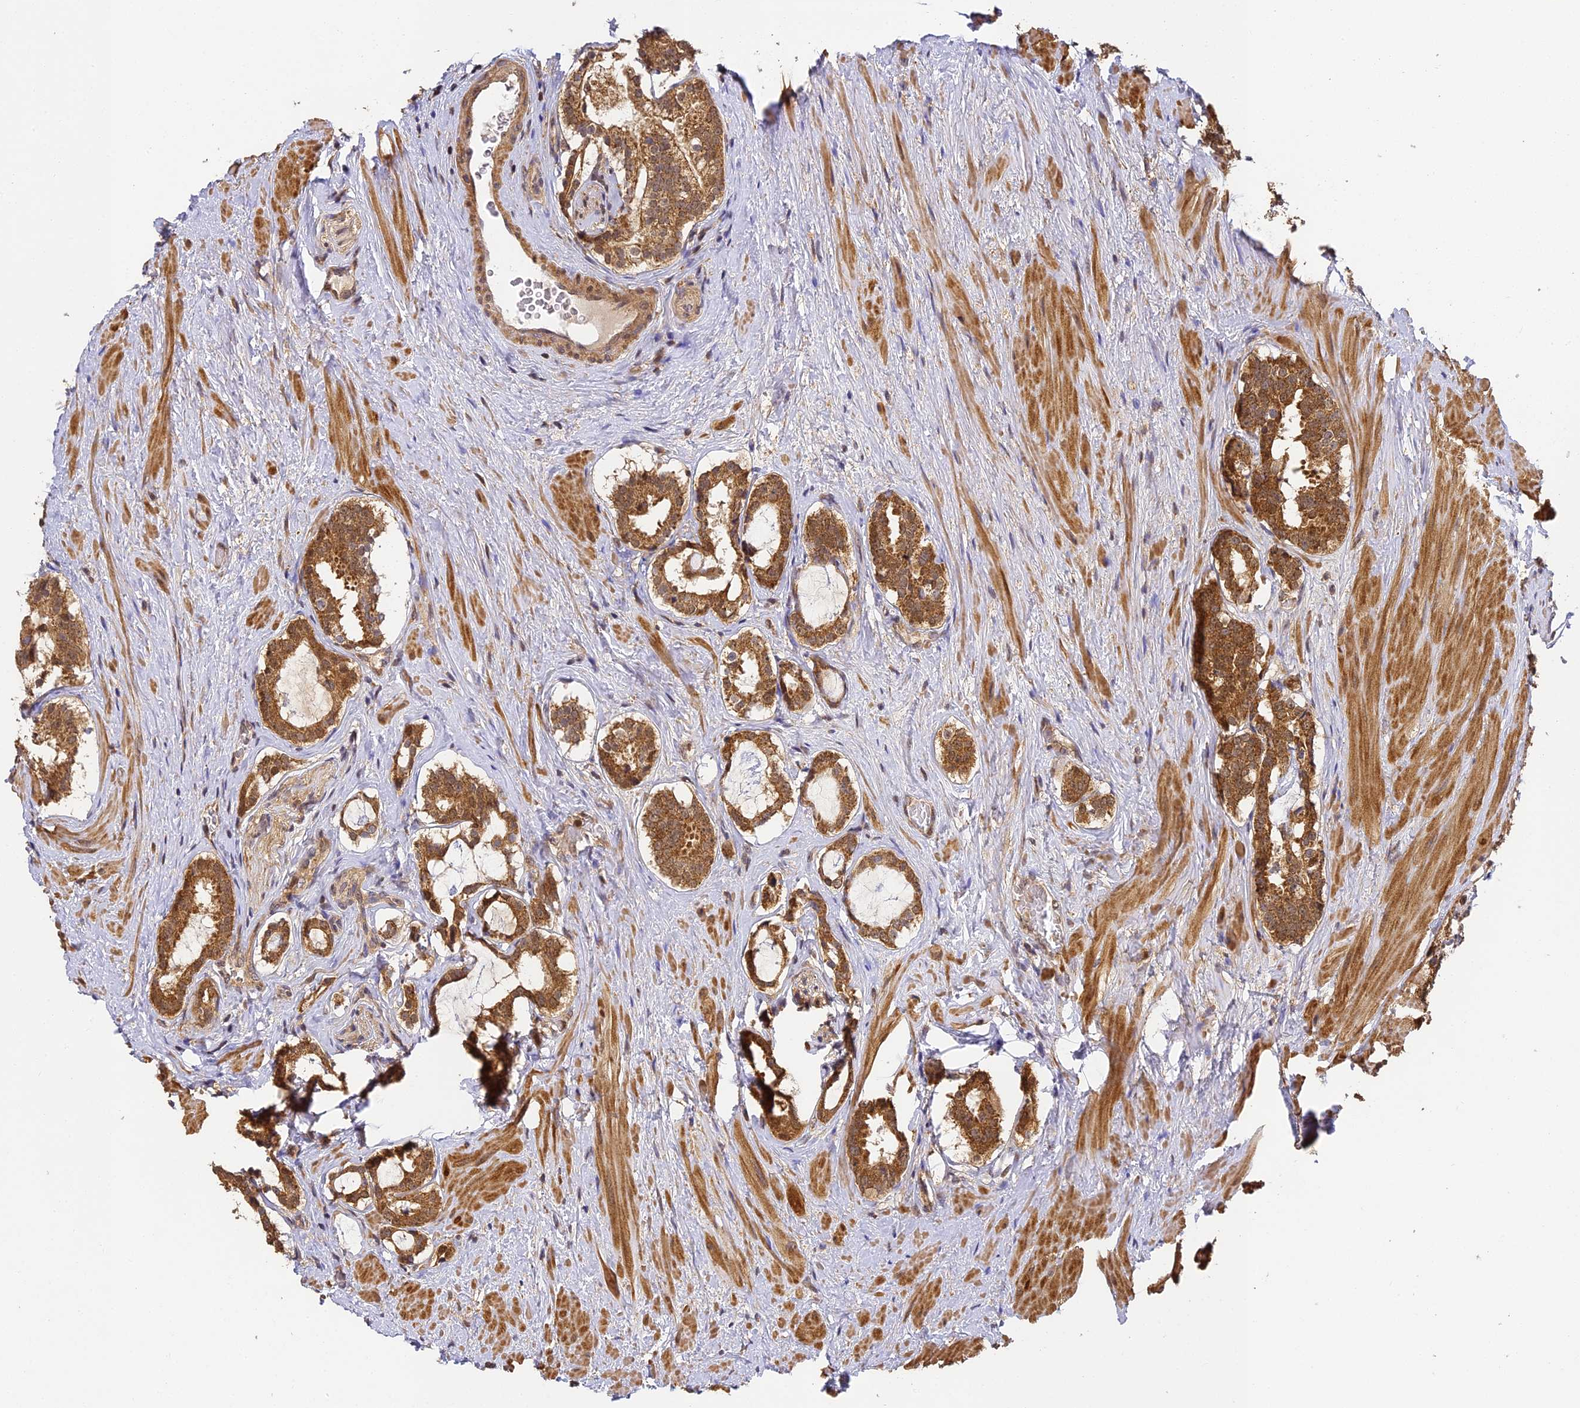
{"staining": {"intensity": "moderate", "quantity": ">75%", "location": "cytoplasmic/membranous"}, "tissue": "prostate cancer", "cell_type": "Tumor cells", "image_type": "cancer", "snomed": [{"axis": "morphology", "description": "Adenocarcinoma, High grade"}, {"axis": "topography", "description": "Prostate"}], "caption": "A high-resolution micrograph shows immunohistochemistry staining of prostate adenocarcinoma (high-grade), which exhibits moderate cytoplasmic/membranous expression in approximately >75% of tumor cells. The staining is performed using DAB brown chromogen to label protein expression. The nuclei are counter-stained blue using hematoxylin.", "gene": "ZNF443", "patient": {"sex": "male", "age": 58}}